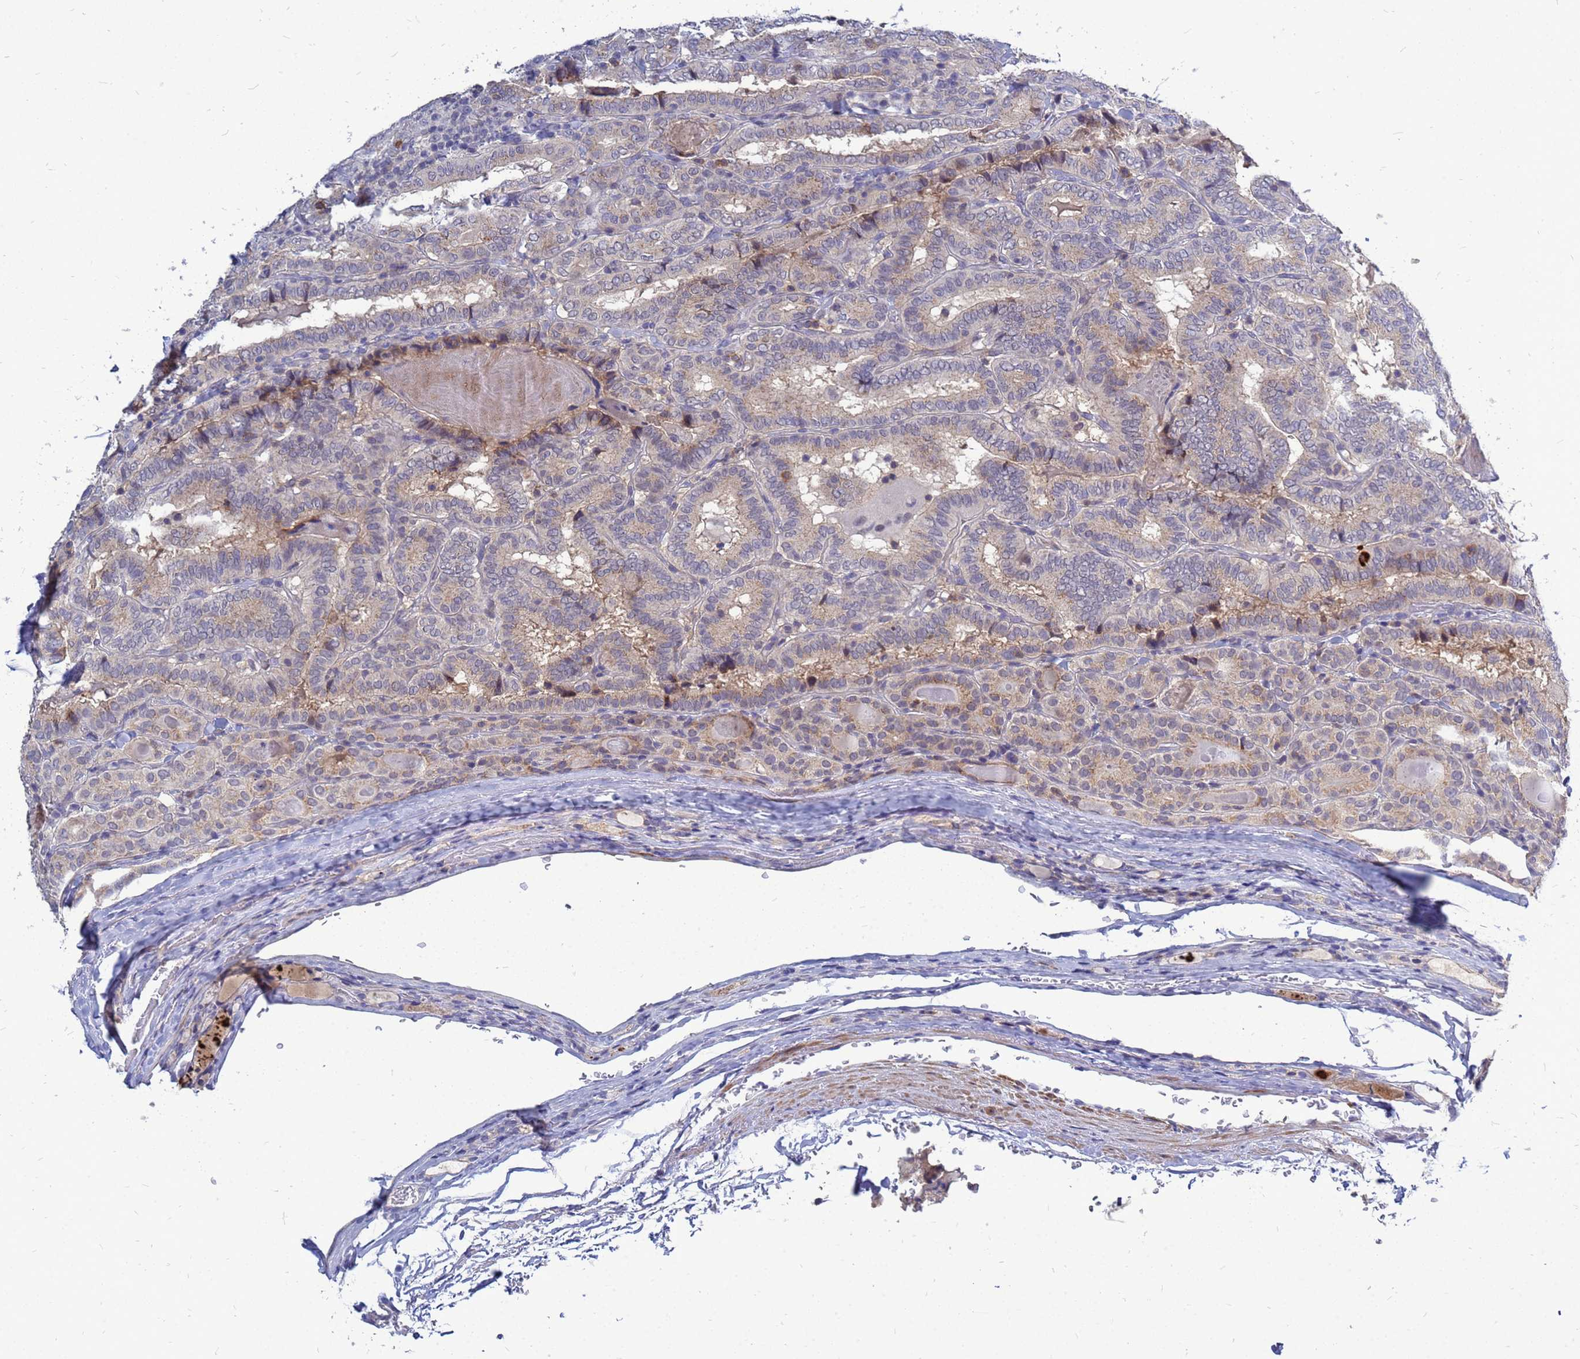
{"staining": {"intensity": "weak", "quantity": "<25%", "location": "cytoplasmic/membranous"}, "tissue": "thyroid cancer", "cell_type": "Tumor cells", "image_type": "cancer", "snomed": [{"axis": "morphology", "description": "Papillary adenocarcinoma, NOS"}, {"axis": "topography", "description": "Thyroid gland"}], "caption": "Tumor cells are negative for brown protein staining in thyroid cancer (papillary adenocarcinoma).", "gene": "SRGAP3", "patient": {"sex": "female", "age": 72}}